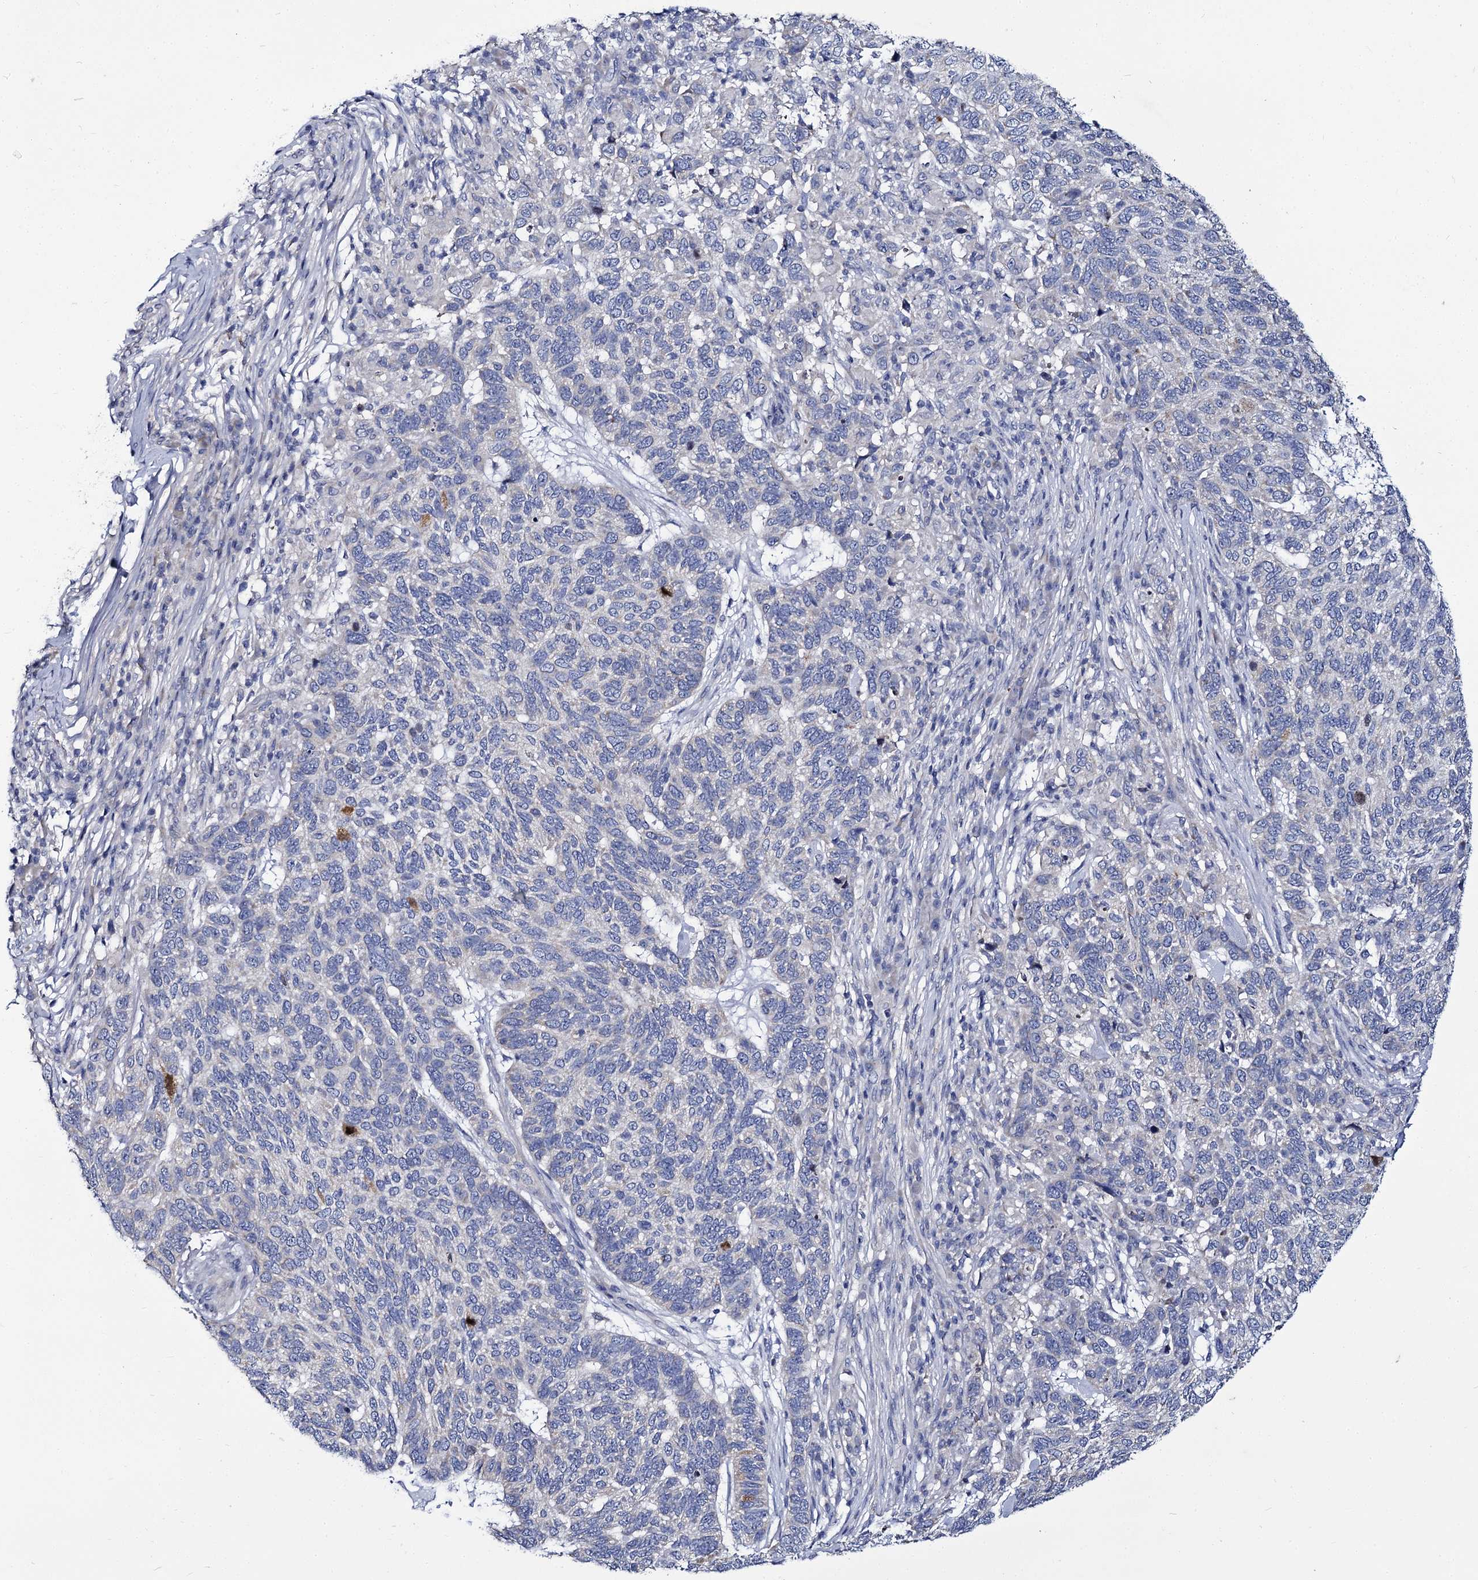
{"staining": {"intensity": "negative", "quantity": "none", "location": "none"}, "tissue": "skin cancer", "cell_type": "Tumor cells", "image_type": "cancer", "snomed": [{"axis": "morphology", "description": "Basal cell carcinoma"}, {"axis": "topography", "description": "Skin"}], "caption": "IHC histopathology image of neoplastic tissue: skin basal cell carcinoma stained with DAB (3,3'-diaminobenzidine) shows no significant protein positivity in tumor cells. (Immunohistochemistry (ihc), brightfield microscopy, high magnification).", "gene": "PANX2", "patient": {"sex": "female", "age": 65}}